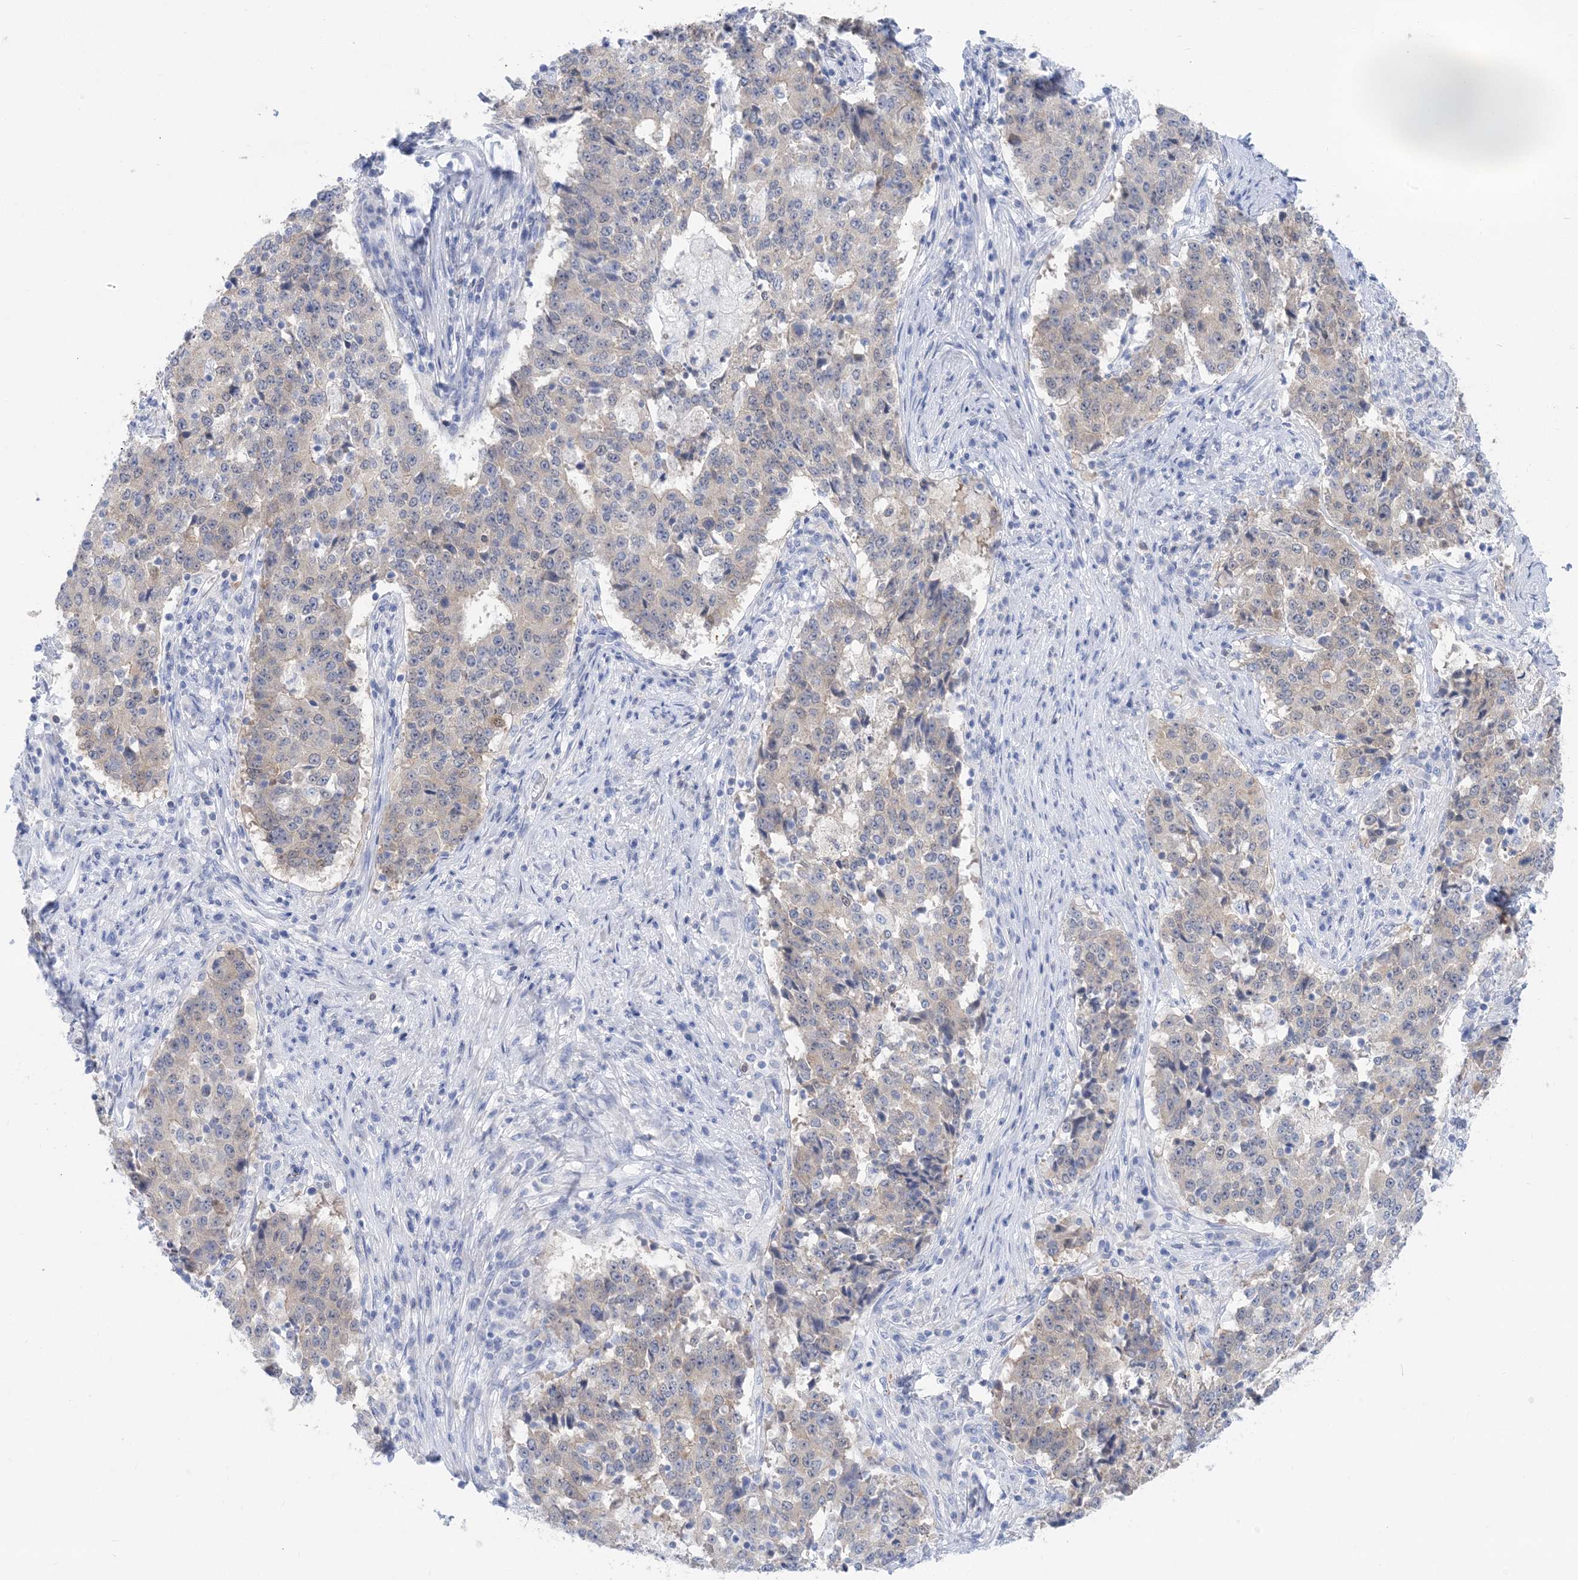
{"staining": {"intensity": "weak", "quantity": "25%-75%", "location": "cytoplasmic/membranous"}, "tissue": "stomach cancer", "cell_type": "Tumor cells", "image_type": "cancer", "snomed": [{"axis": "morphology", "description": "Adenocarcinoma, NOS"}, {"axis": "topography", "description": "Stomach"}], "caption": "A brown stain highlights weak cytoplasmic/membranous staining of a protein in adenocarcinoma (stomach) tumor cells.", "gene": "SH3YL1", "patient": {"sex": "male", "age": 59}}